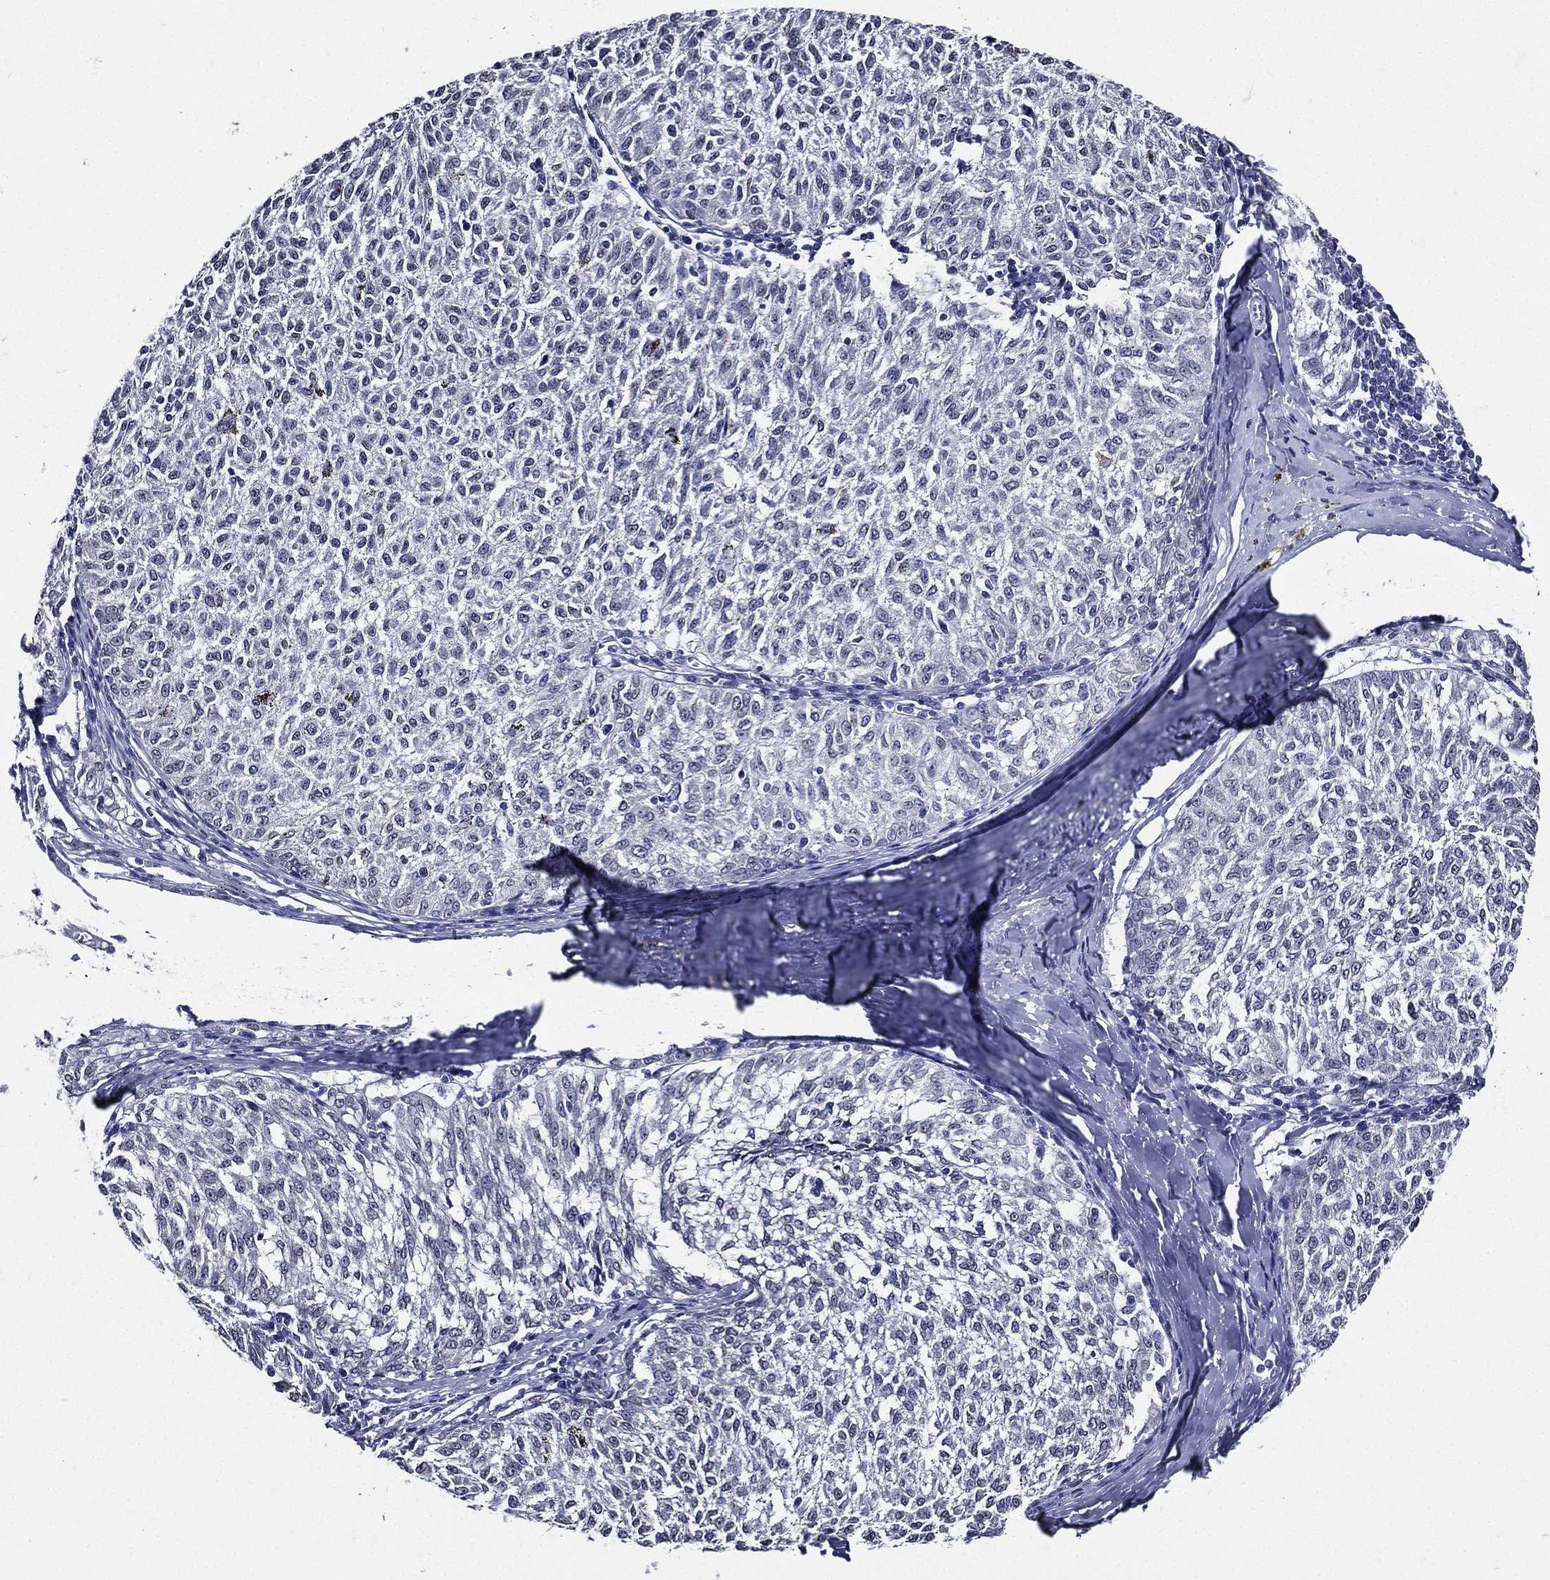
{"staining": {"intensity": "negative", "quantity": "none", "location": "none"}, "tissue": "melanoma", "cell_type": "Tumor cells", "image_type": "cancer", "snomed": [{"axis": "morphology", "description": "Malignant melanoma, NOS"}, {"axis": "topography", "description": "Skin"}], "caption": "Immunohistochemical staining of human malignant melanoma demonstrates no significant positivity in tumor cells.", "gene": "TGM1", "patient": {"sex": "female", "age": 72}}